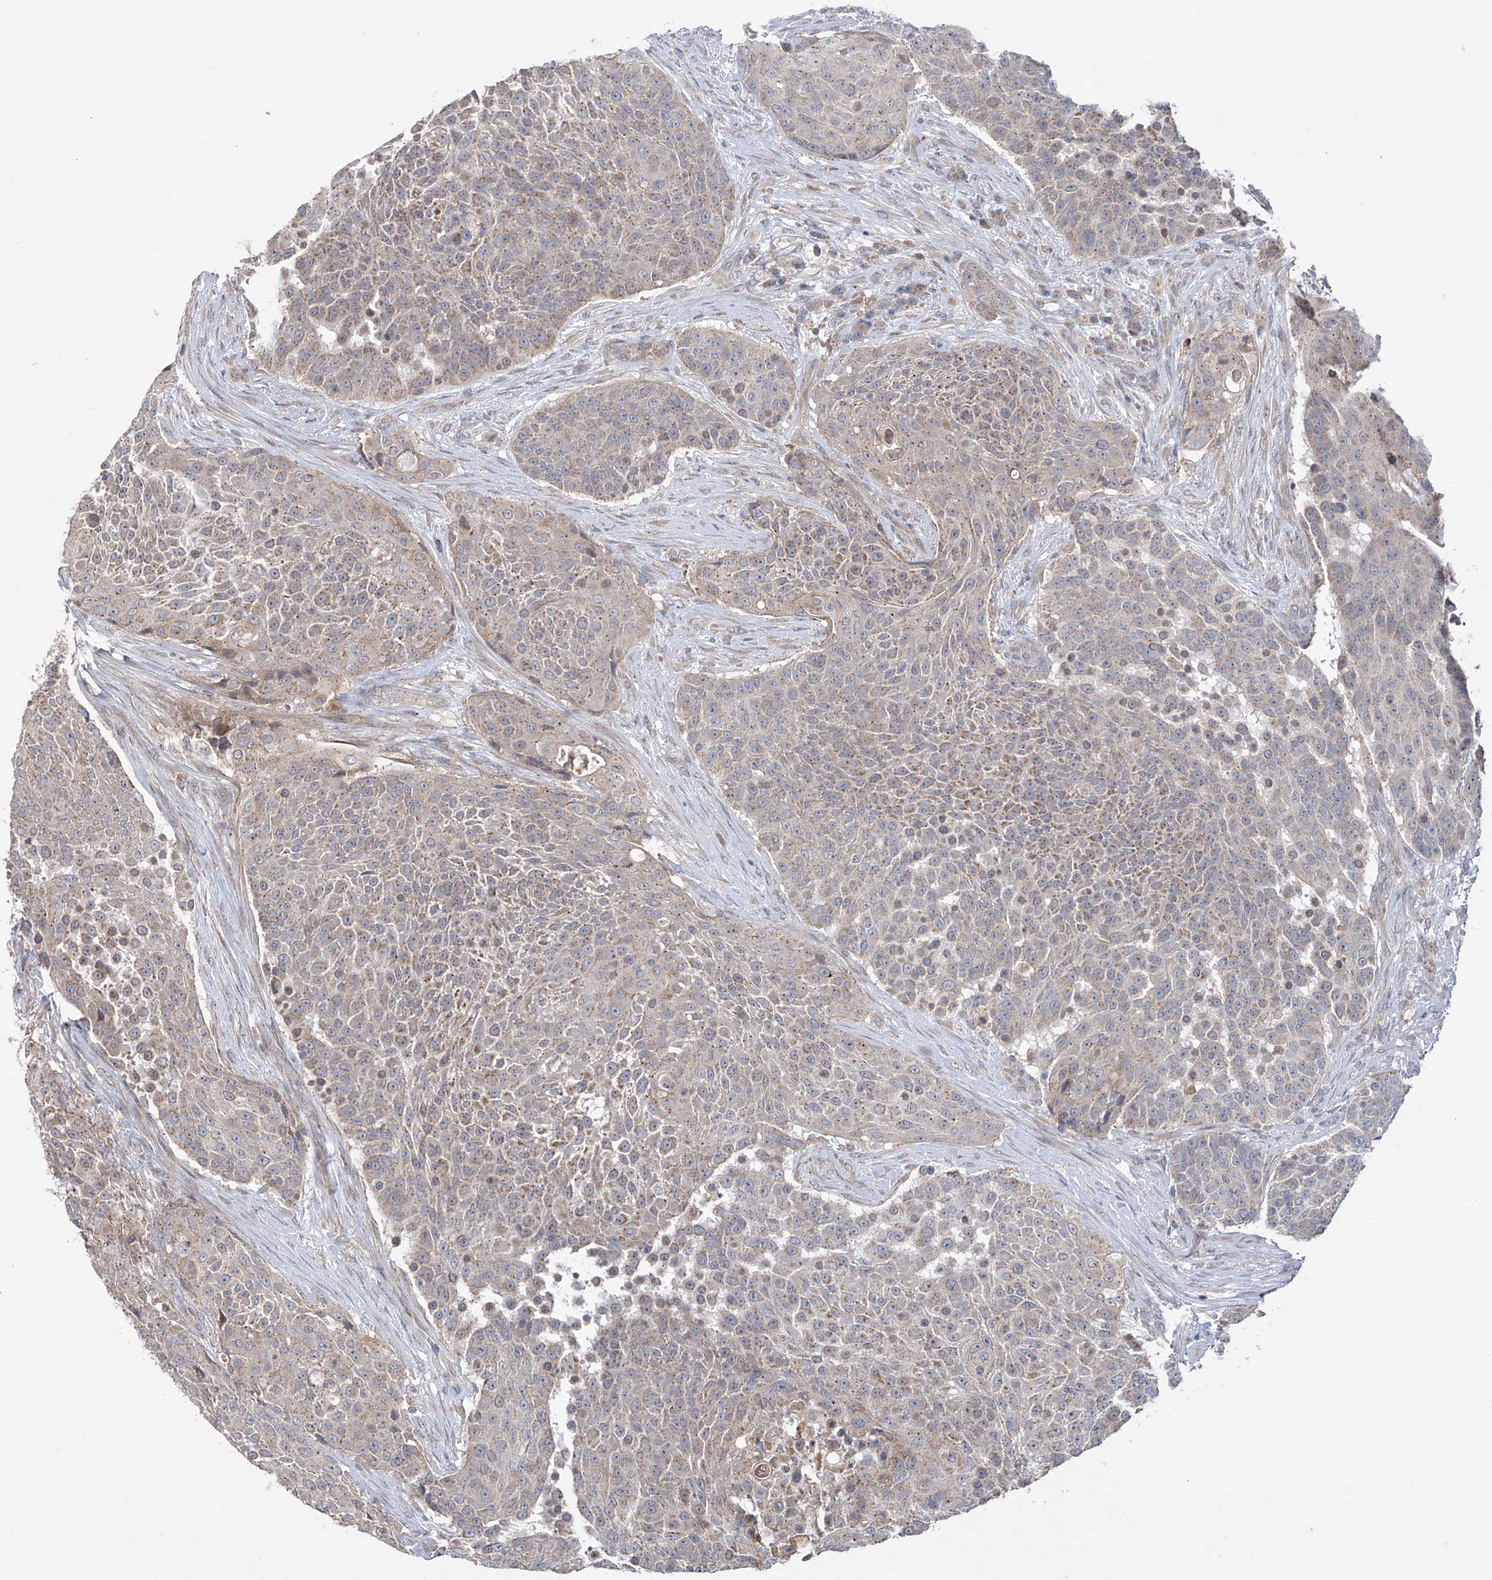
{"staining": {"intensity": "weak", "quantity": "25%-75%", "location": "cytoplasmic/membranous"}, "tissue": "urothelial cancer", "cell_type": "Tumor cells", "image_type": "cancer", "snomed": [{"axis": "morphology", "description": "Urothelial carcinoma, High grade"}, {"axis": "topography", "description": "Urinary bladder"}], "caption": "Immunohistochemistry photomicrograph of neoplastic tissue: urothelial cancer stained using immunohistochemistry exhibits low levels of weak protein expression localized specifically in the cytoplasmic/membranous of tumor cells, appearing as a cytoplasmic/membranous brown color.", "gene": "TRIM60", "patient": {"sex": "female", "age": 63}}